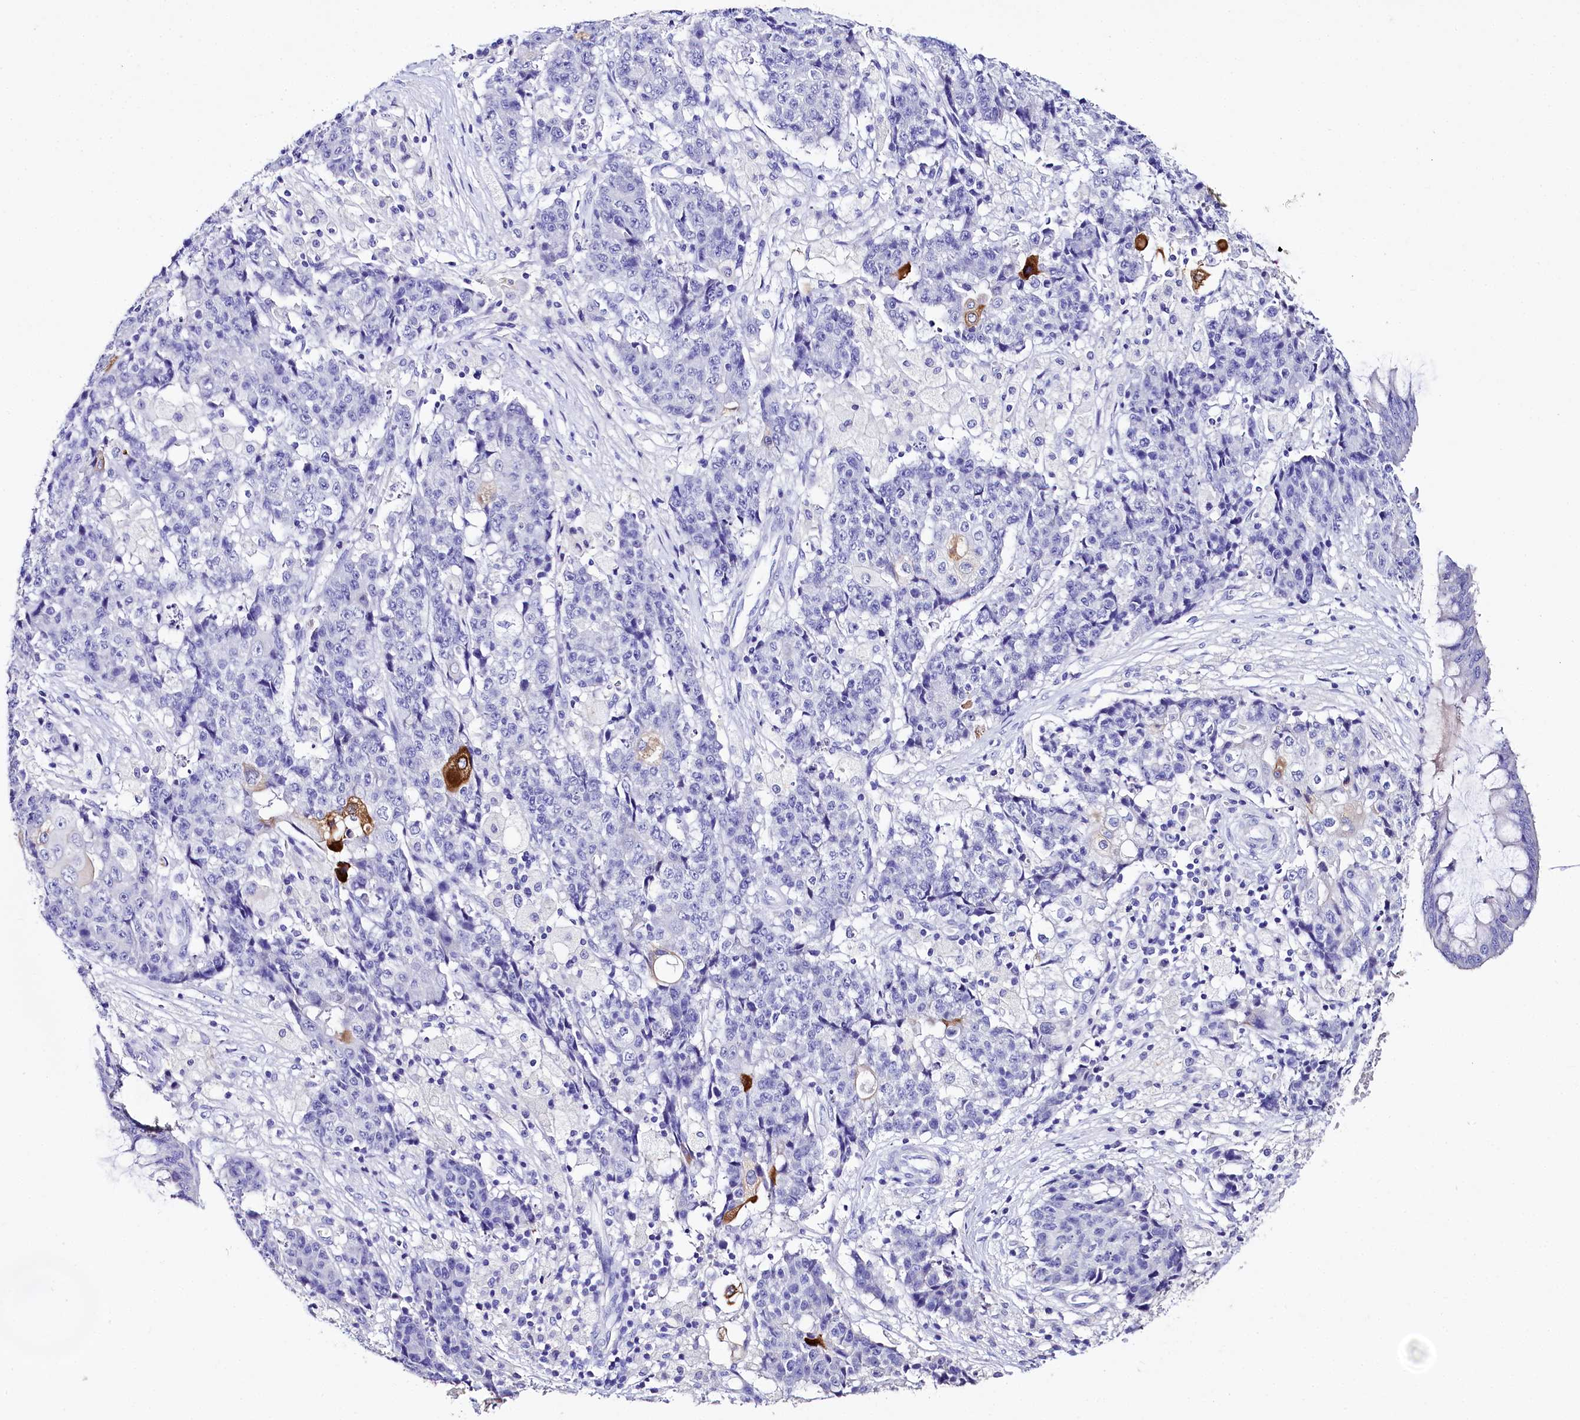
{"staining": {"intensity": "moderate", "quantity": "<25%", "location": "cytoplasmic/membranous"}, "tissue": "ovarian cancer", "cell_type": "Tumor cells", "image_type": "cancer", "snomed": [{"axis": "morphology", "description": "Carcinoma, endometroid"}, {"axis": "topography", "description": "Ovary"}], "caption": "A low amount of moderate cytoplasmic/membranous staining is present in about <25% of tumor cells in endometroid carcinoma (ovarian) tissue. (IHC, brightfield microscopy, high magnification).", "gene": "A2ML1", "patient": {"sex": "female", "age": 42}}